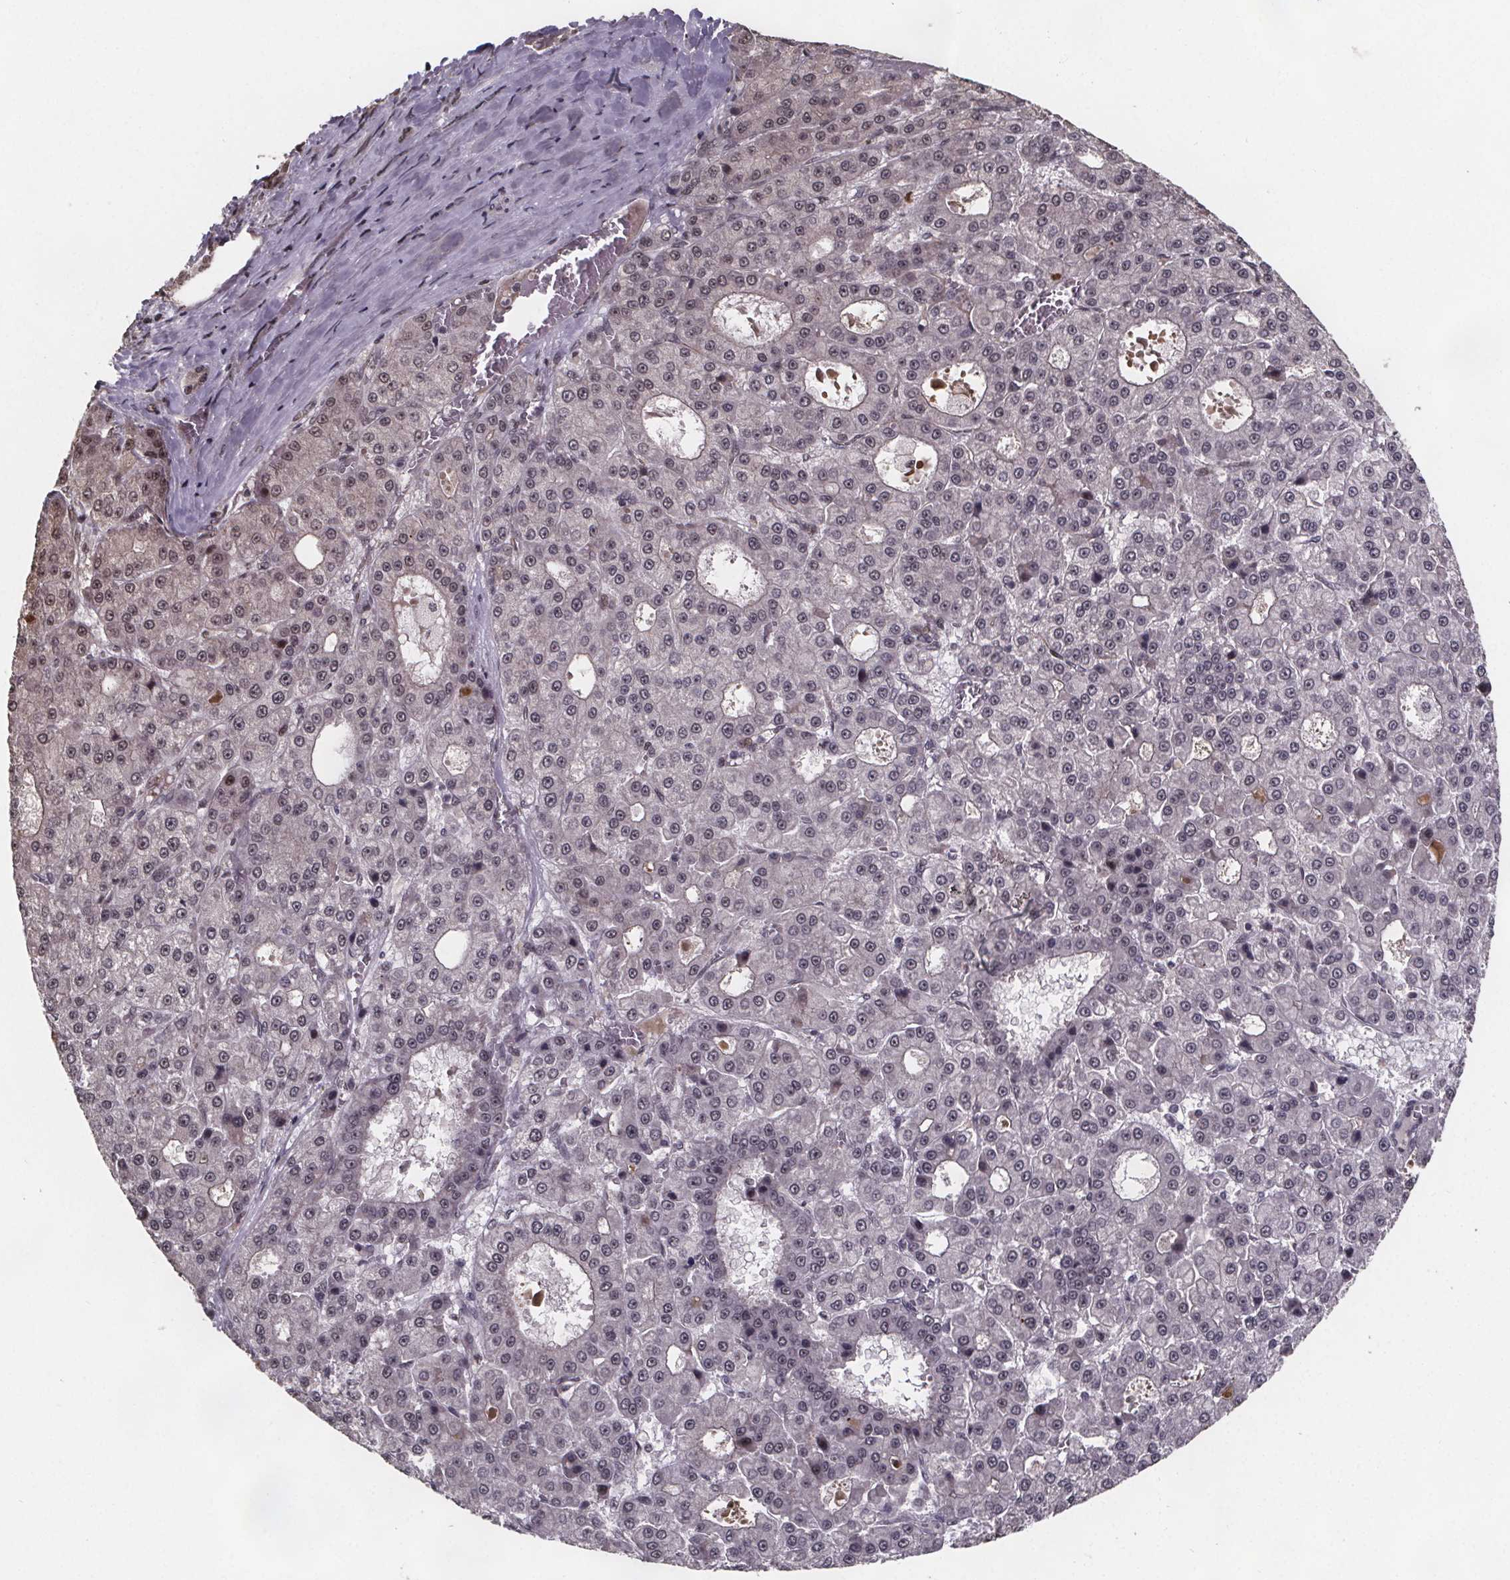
{"staining": {"intensity": "weak", "quantity": "25%-75%", "location": "nuclear"}, "tissue": "liver cancer", "cell_type": "Tumor cells", "image_type": "cancer", "snomed": [{"axis": "morphology", "description": "Carcinoma, Hepatocellular, NOS"}, {"axis": "topography", "description": "Liver"}], "caption": "Immunohistochemistry photomicrograph of neoplastic tissue: human liver cancer stained using IHC reveals low levels of weak protein expression localized specifically in the nuclear of tumor cells, appearing as a nuclear brown color.", "gene": "U2SURP", "patient": {"sex": "male", "age": 70}}